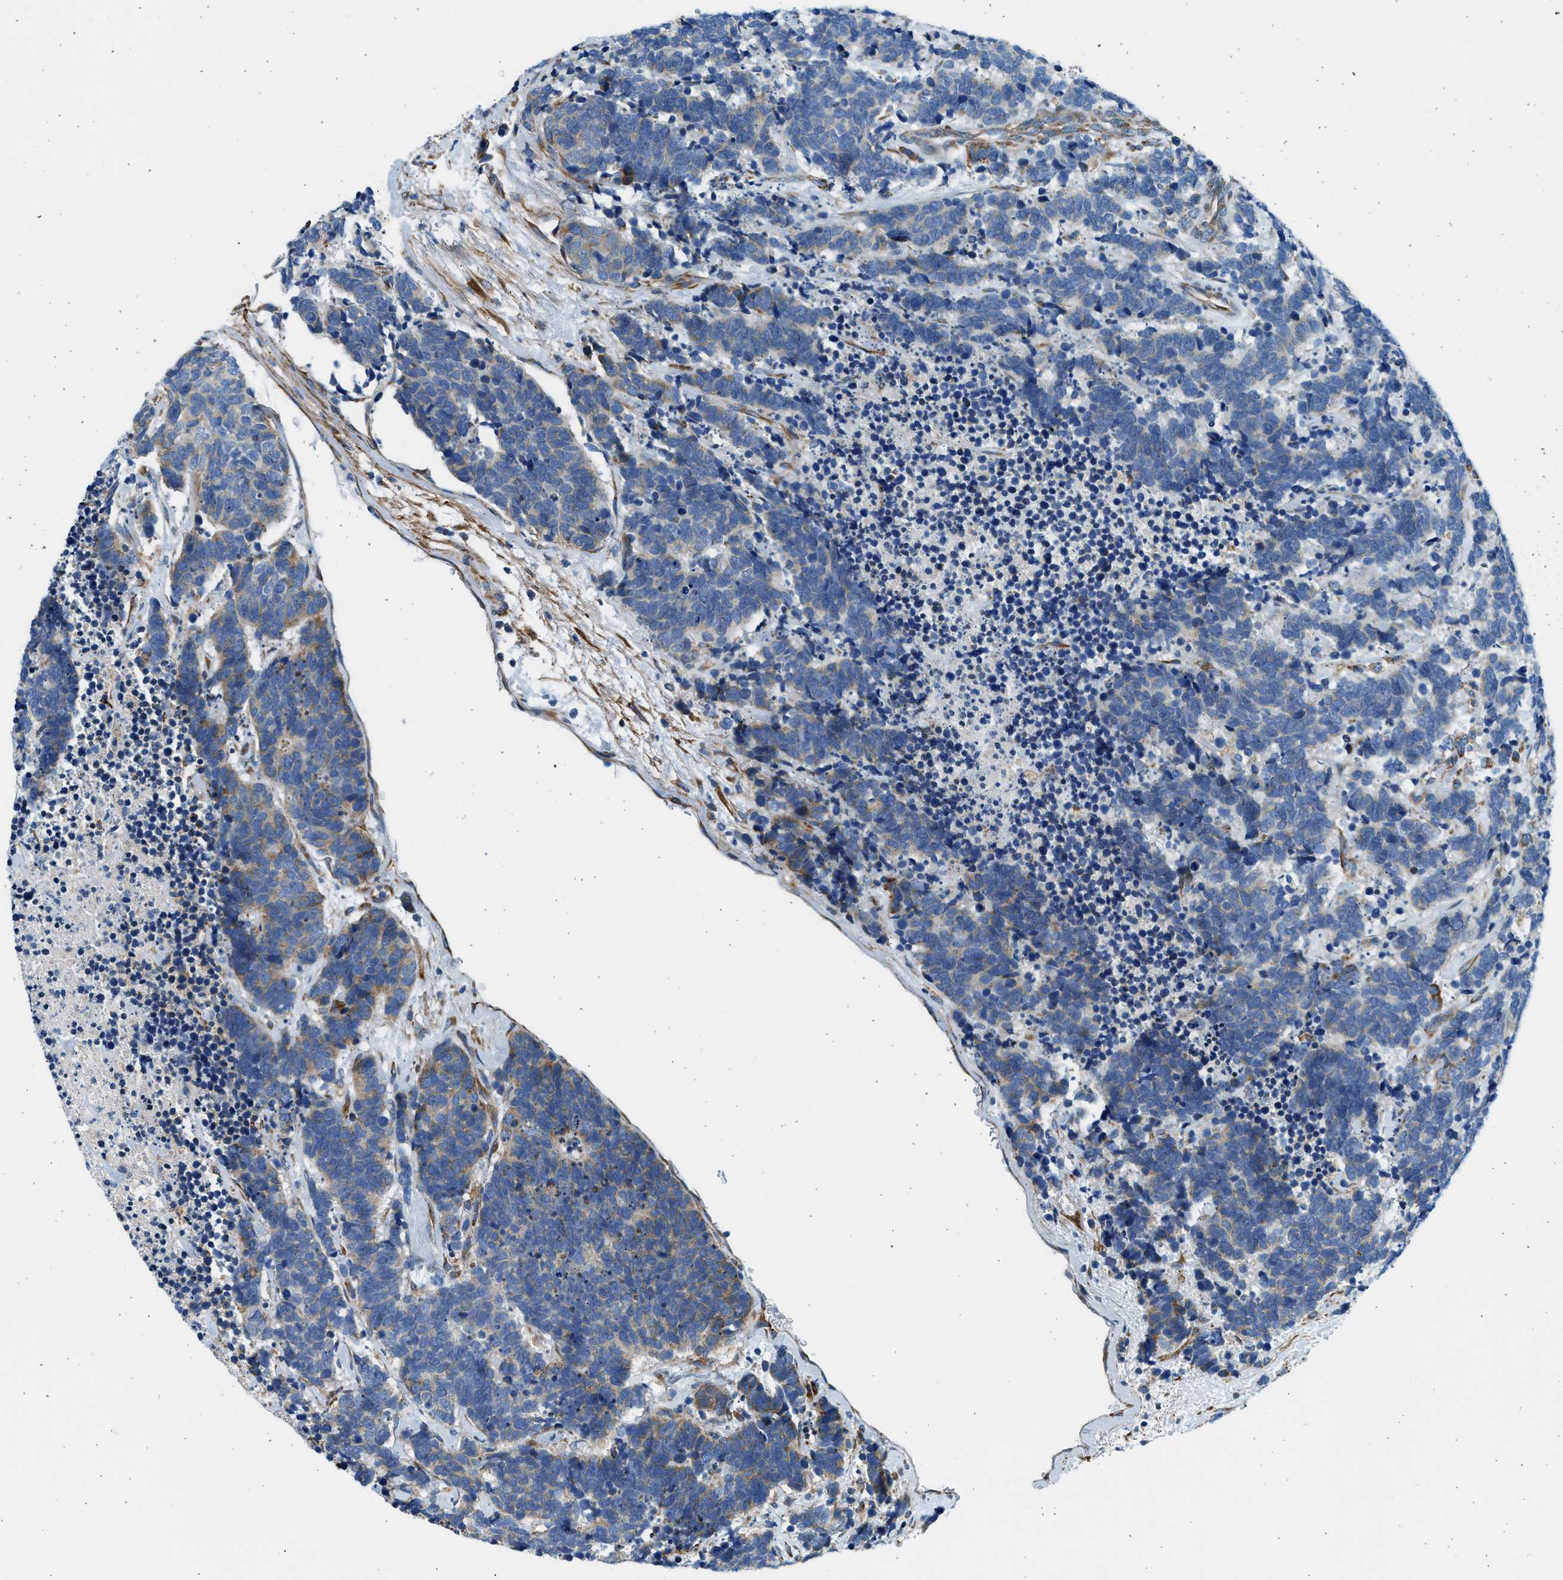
{"staining": {"intensity": "moderate", "quantity": "<25%", "location": "cytoplasmic/membranous"}, "tissue": "carcinoid", "cell_type": "Tumor cells", "image_type": "cancer", "snomed": [{"axis": "morphology", "description": "Carcinoma, NOS"}, {"axis": "morphology", "description": "Carcinoid, malignant, NOS"}, {"axis": "topography", "description": "Urinary bladder"}], "caption": "Human carcinoma stained with a protein marker exhibits moderate staining in tumor cells.", "gene": "CNTN6", "patient": {"sex": "male", "age": 57}}